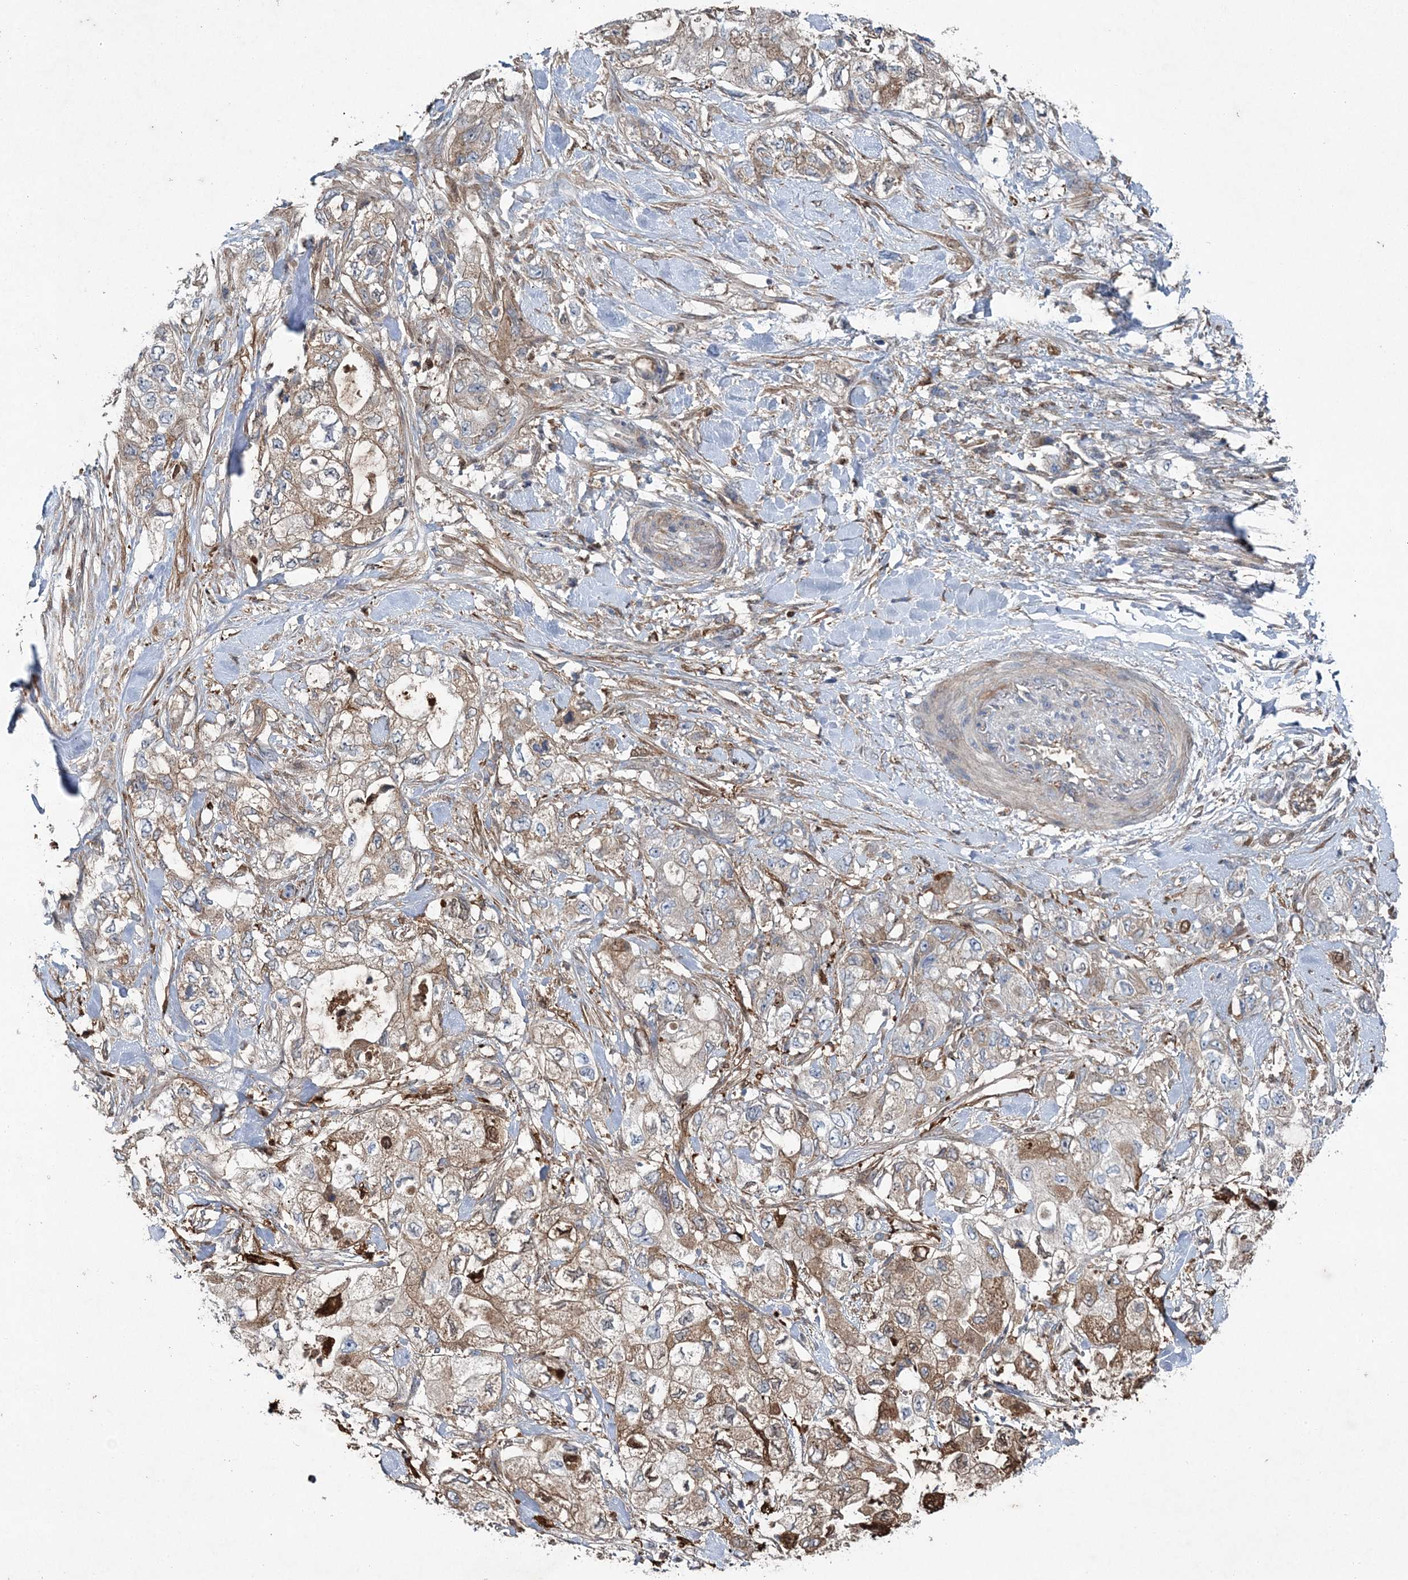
{"staining": {"intensity": "weak", "quantity": "25%-75%", "location": "cytoplasmic/membranous"}, "tissue": "pancreatic cancer", "cell_type": "Tumor cells", "image_type": "cancer", "snomed": [{"axis": "morphology", "description": "Adenocarcinoma, NOS"}, {"axis": "topography", "description": "Pancreas"}], "caption": "Human pancreatic cancer stained with a brown dye reveals weak cytoplasmic/membranous positive staining in about 25%-75% of tumor cells.", "gene": "SPOPL", "patient": {"sex": "female", "age": 73}}